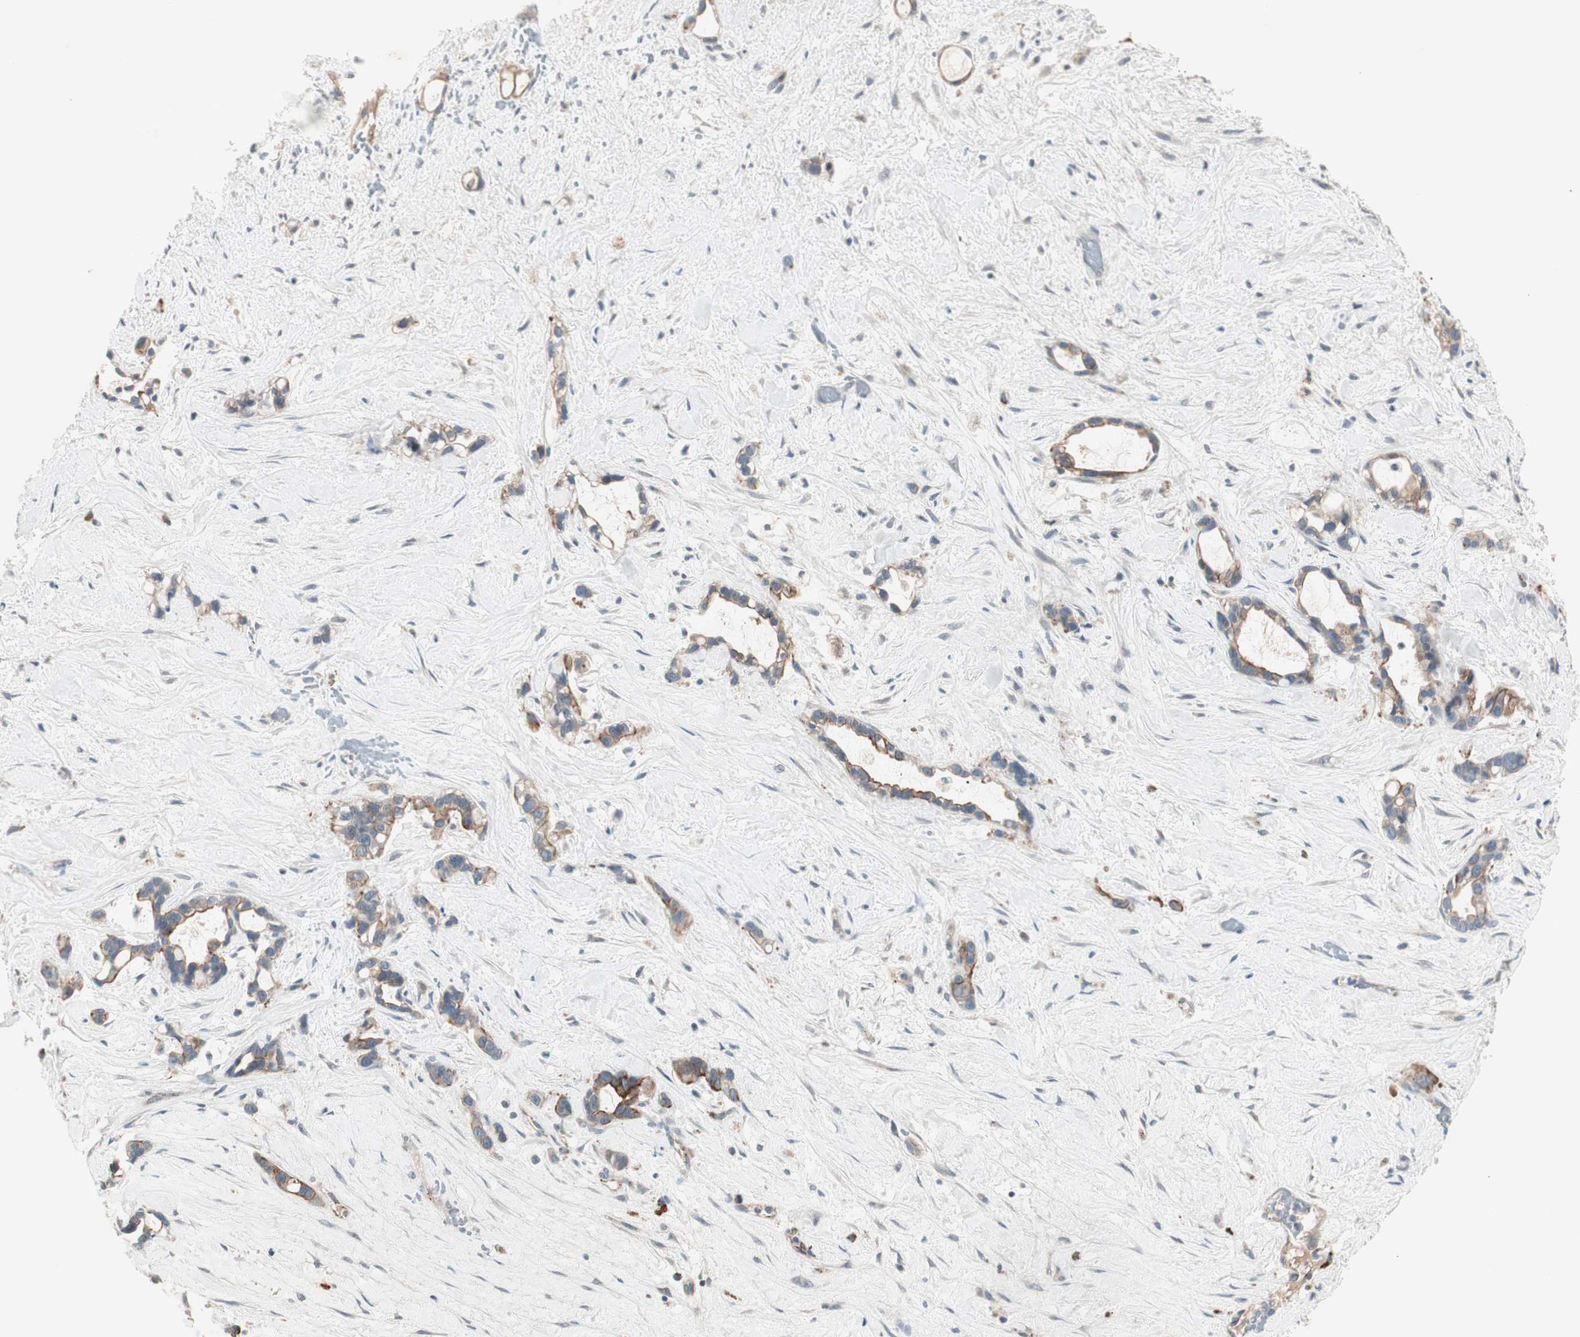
{"staining": {"intensity": "moderate", "quantity": "25%-75%", "location": "cytoplasmic/membranous"}, "tissue": "liver cancer", "cell_type": "Tumor cells", "image_type": "cancer", "snomed": [{"axis": "morphology", "description": "Cholangiocarcinoma"}, {"axis": "topography", "description": "Liver"}], "caption": "This is an image of IHC staining of liver cancer, which shows moderate staining in the cytoplasmic/membranous of tumor cells.", "gene": "FGFR4", "patient": {"sex": "female", "age": 65}}